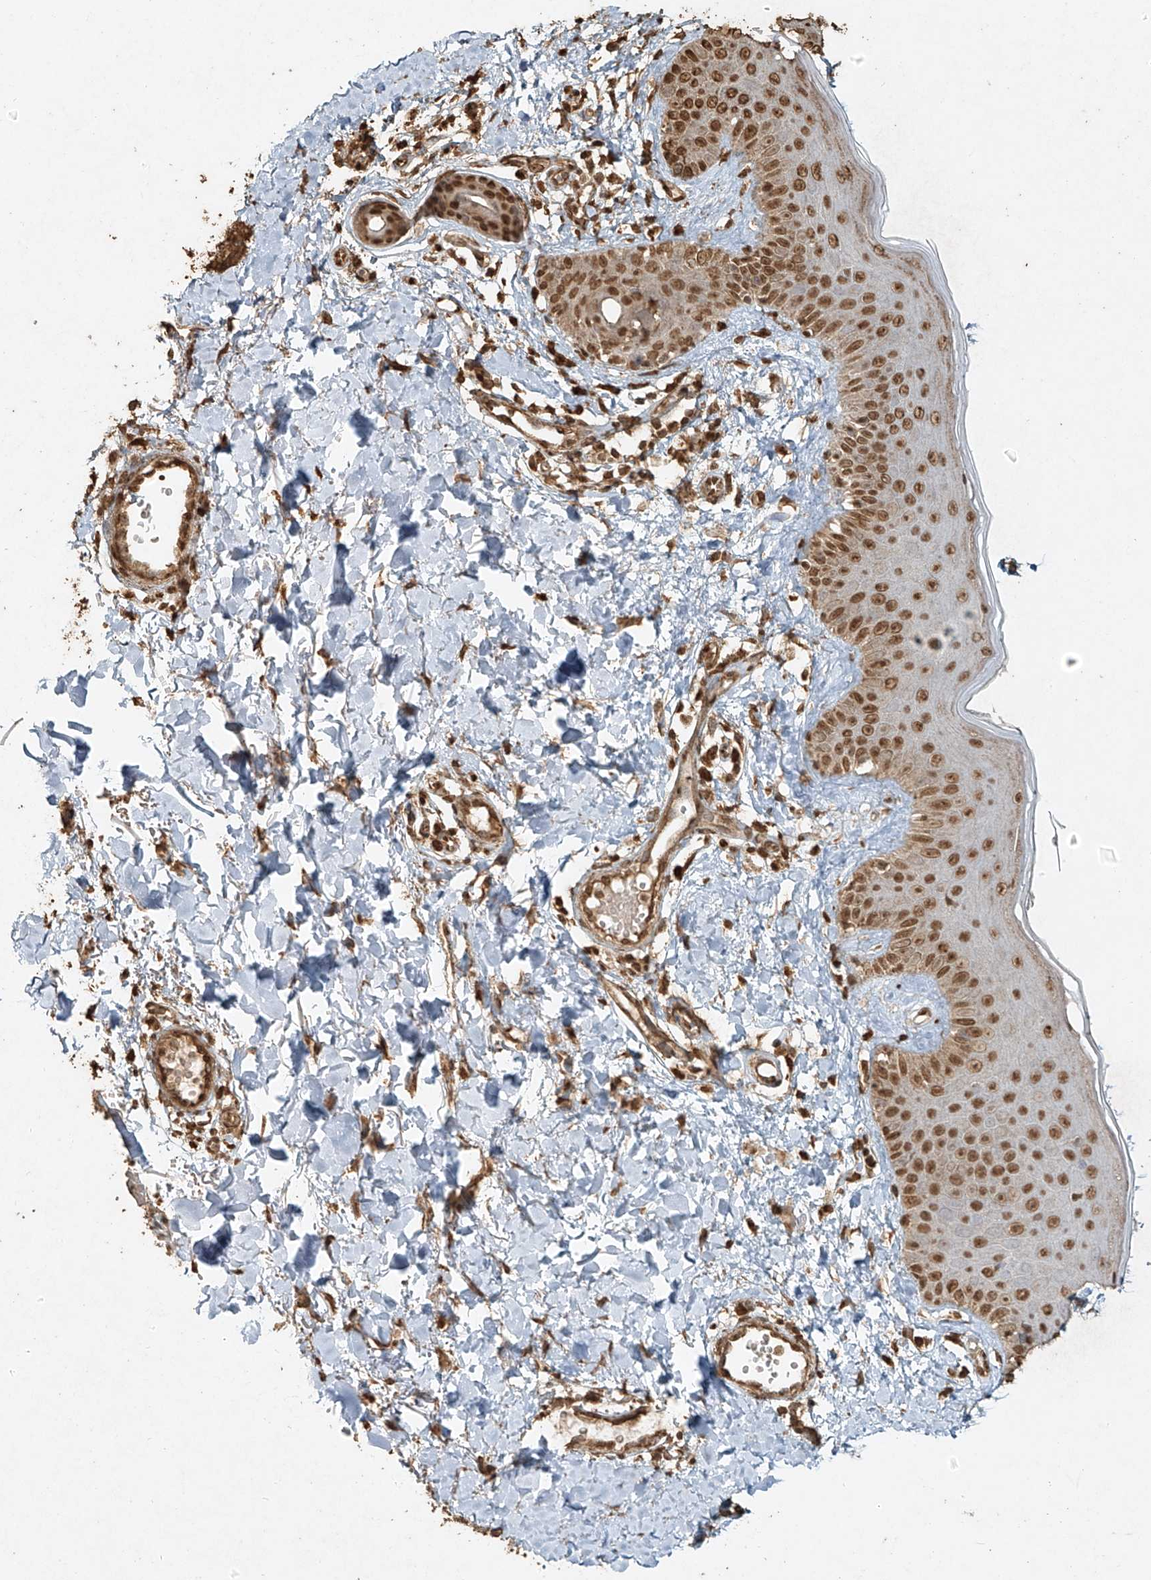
{"staining": {"intensity": "moderate", "quantity": ">75%", "location": "nuclear"}, "tissue": "skin", "cell_type": "Fibroblasts", "image_type": "normal", "snomed": [{"axis": "morphology", "description": "Normal tissue, NOS"}, {"axis": "topography", "description": "Skin"}], "caption": "Unremarkable skin shows moderate nuclear positivity in about >75% of fibroblasts.", "gene": "TIGAR", "patient": {"sex": "male", "age": 52}}